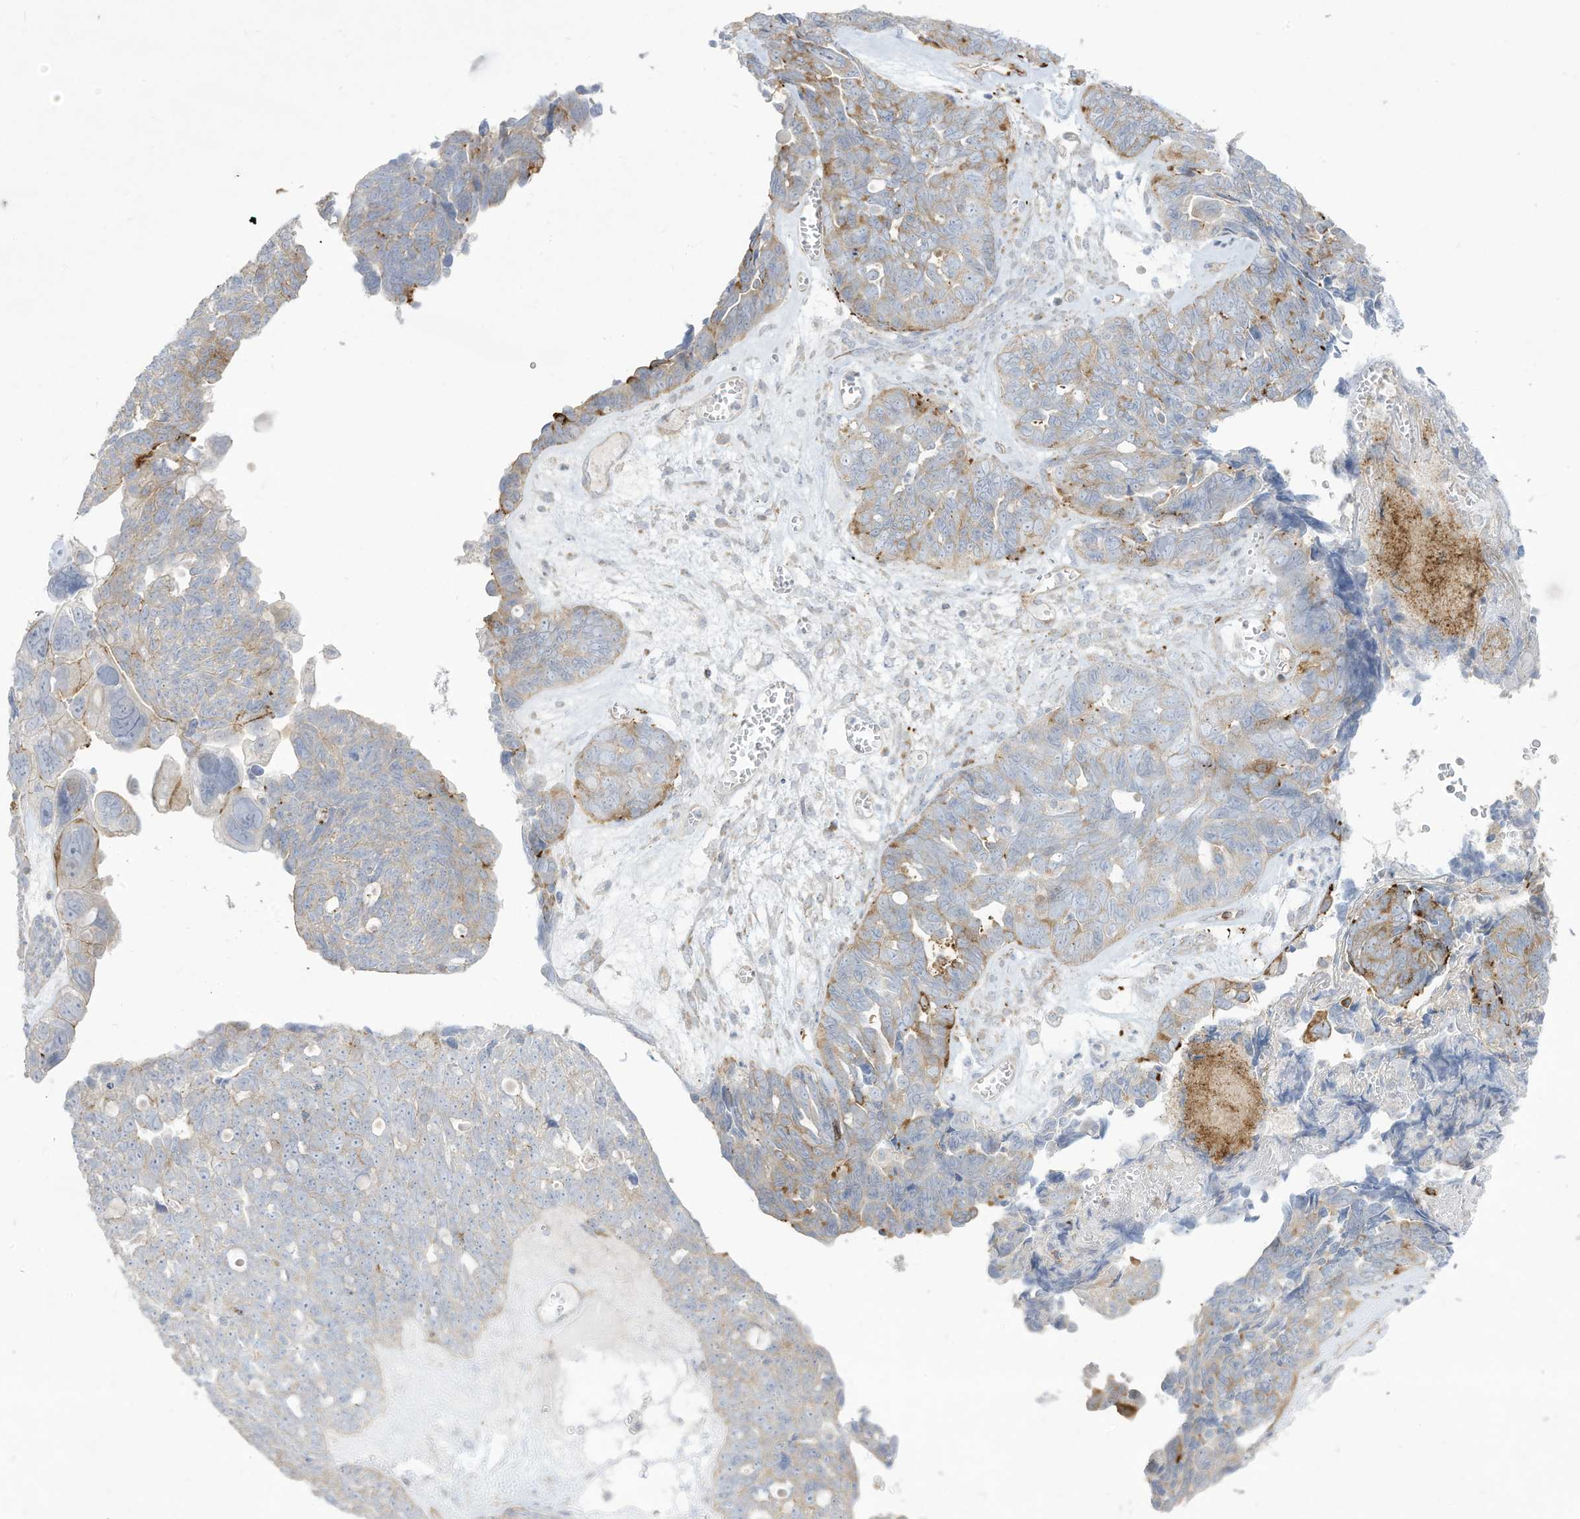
{"staining": {"intensity": "moderate", "quantity": "<25%", "location": "cytoplasmic/membranous"}, "tissue": "ovarian cancer", "cell_type": "Tumor cells", "image_type": "cancer", "snomed": [{"axis": "morphology", "description": "Cystadenocarcinoma, serous, NOS"}, {"axis": "topography", "description": "Ovary"}], "caption": "Moderate cytoplasmic/membranous expression for a protein is identified in approximately <25% of tumor cells of ovarian serous cystadenocarcinoma using immunohistochemistry (IHC).", "gene": "THNSL2", "patient": {"sex": "female", "age": 79}}